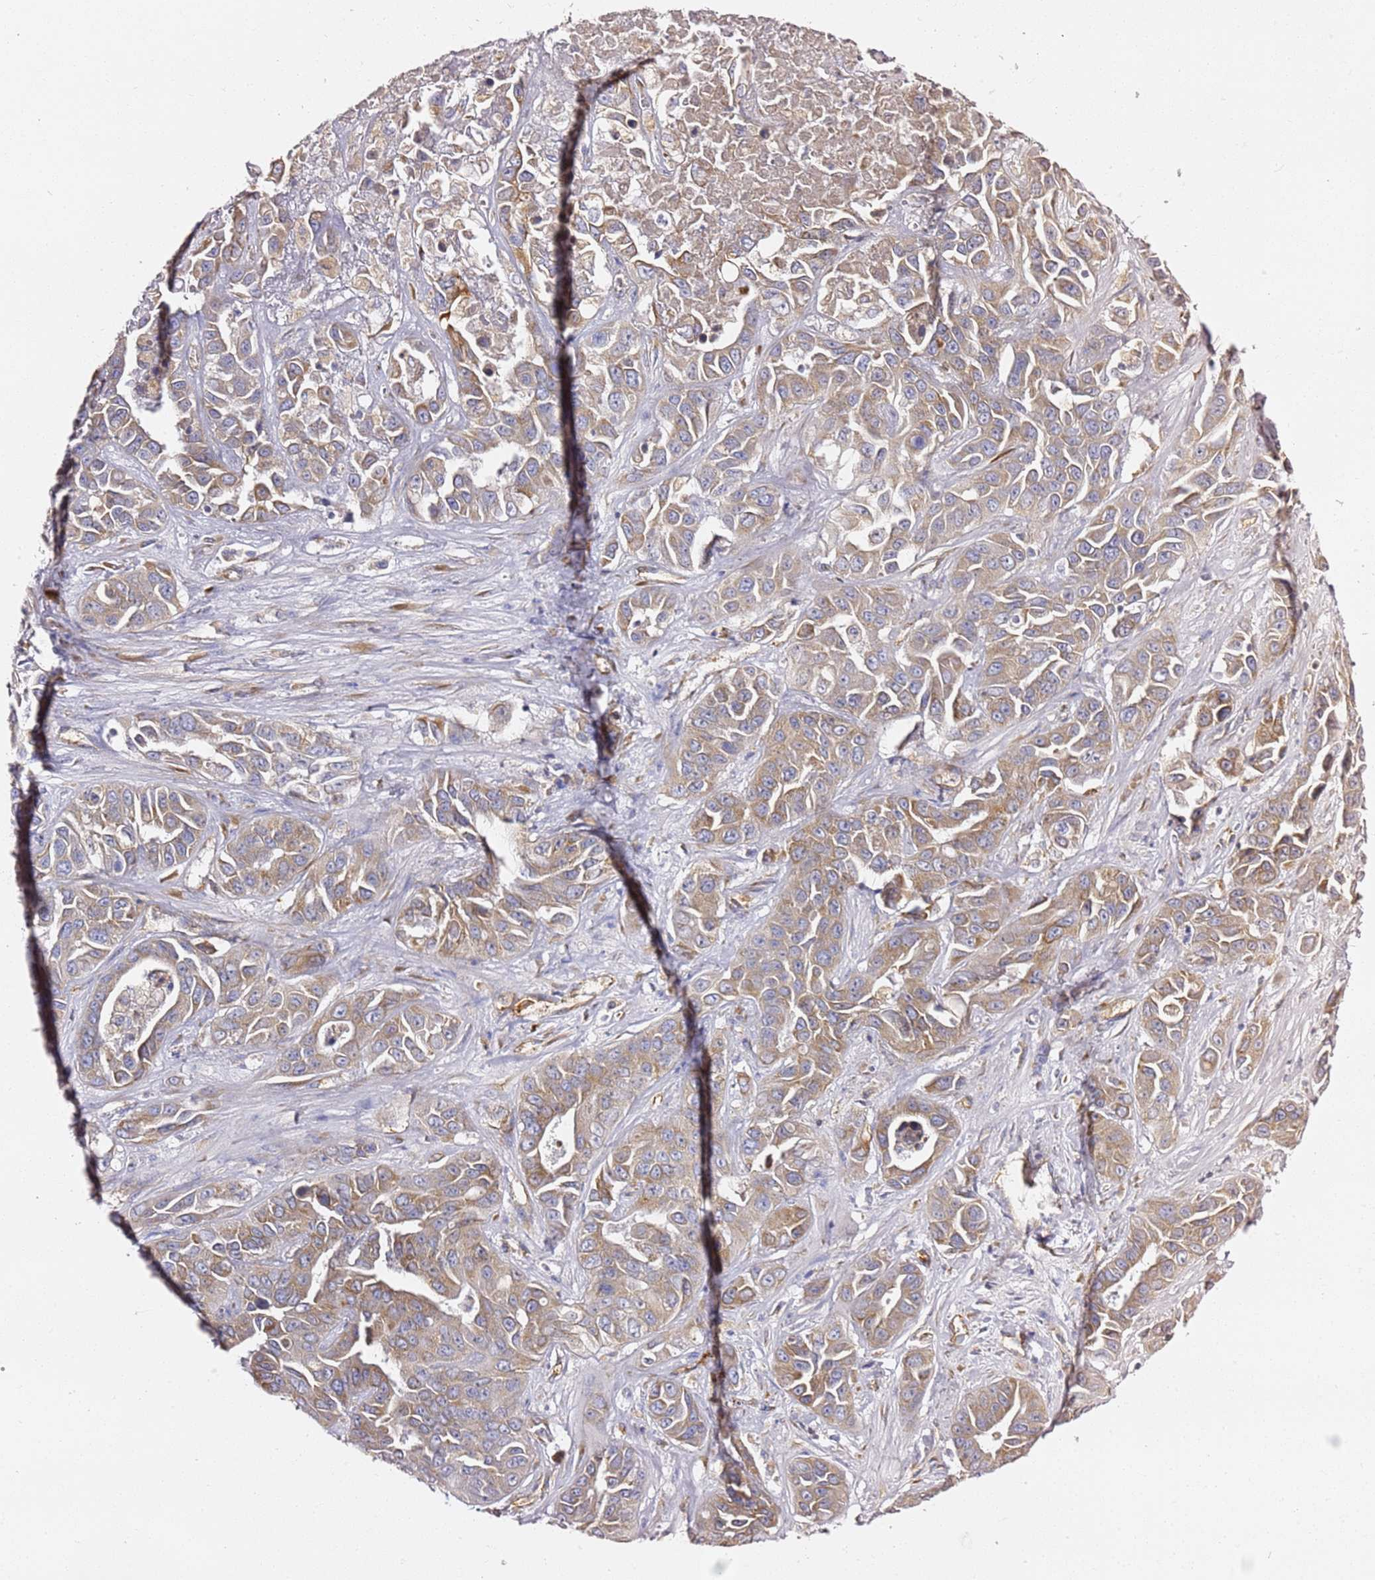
{"staining": {"intensity": "weak", "quantity": "25%-75%", "location": "cytoplasmic/membranous"}, "tissue": "liver cancer", "cell_type": "Tumor cells", "image_type": "cancer", "snomed": [{"axis": "morphology", "description": "Cholangiocarcinoma"}, {"axis": "topography", "description": "Liver"}], "caption": "IHC image of human liver cancer (cholangiocarcinoma) stained for a protein (brown), which demonstrates low levels of weak cytoplasmic/membranous expression in approximately 25%-75% of tumor cells.", "gene": "KIF7", "patient": {"sex": "female", "age": 52}}